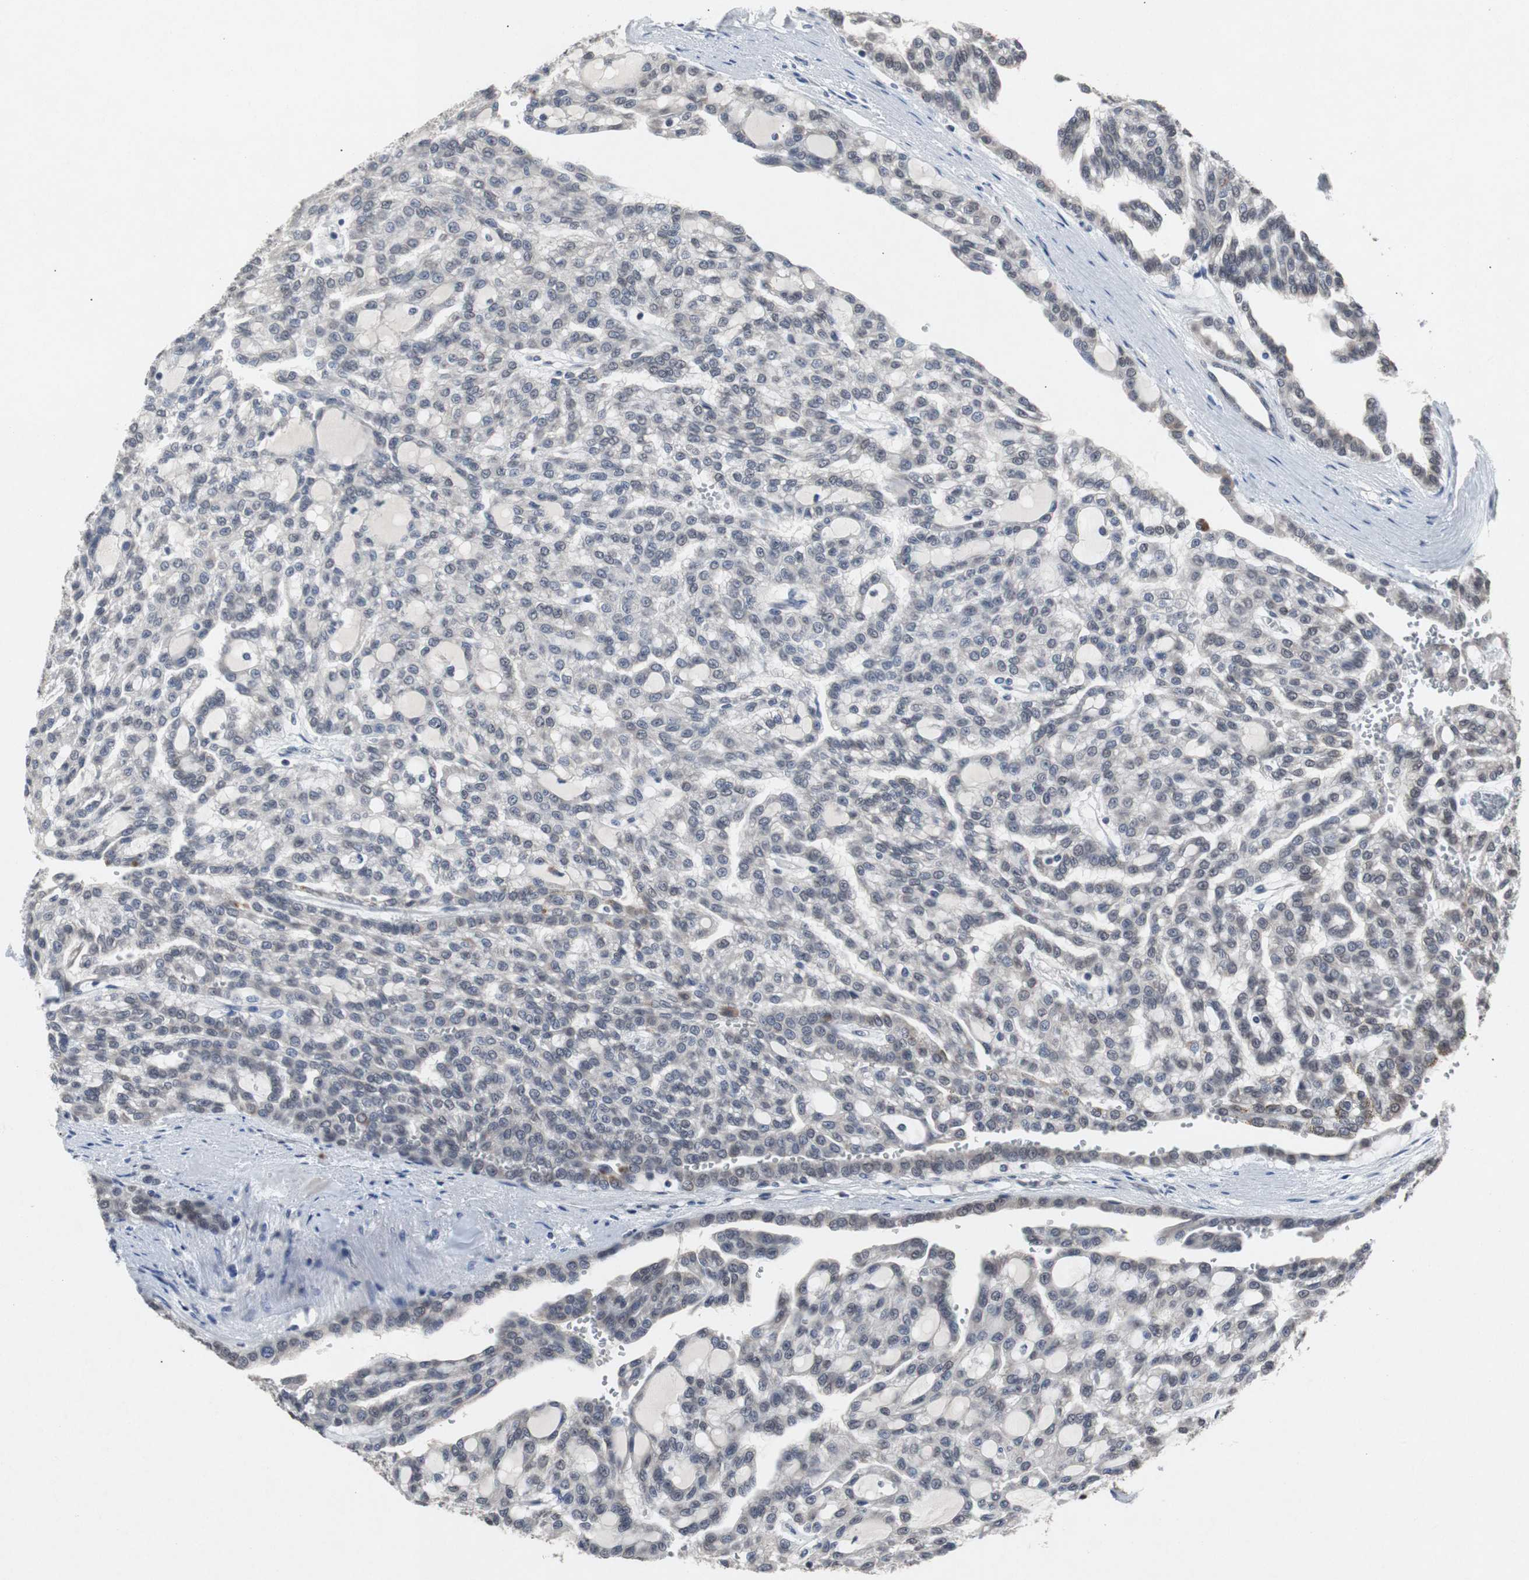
{"staining": {"intensity": "weak", "quantity": ">75%", "location": "nuclear"}, "tissue": "renal cancer", "cell_type": "Tumor cells", "image_type": "cancer", "snomed": [{"axis": "morphology", "description": "Adenocarcinoma, NOS"}, {"axis": "topography", "description": "Kidney"}], "caption": "This photomicrograph demonstrates renal cancer stained with immunohistochemistry (IHC) to label a protein in brown. The nuclear of tumor cells show weak positivity for the protein. Nuclei are counter-stained blue.", "gene": "RBM47", "patient": {"sex": "male", "age": 63}}